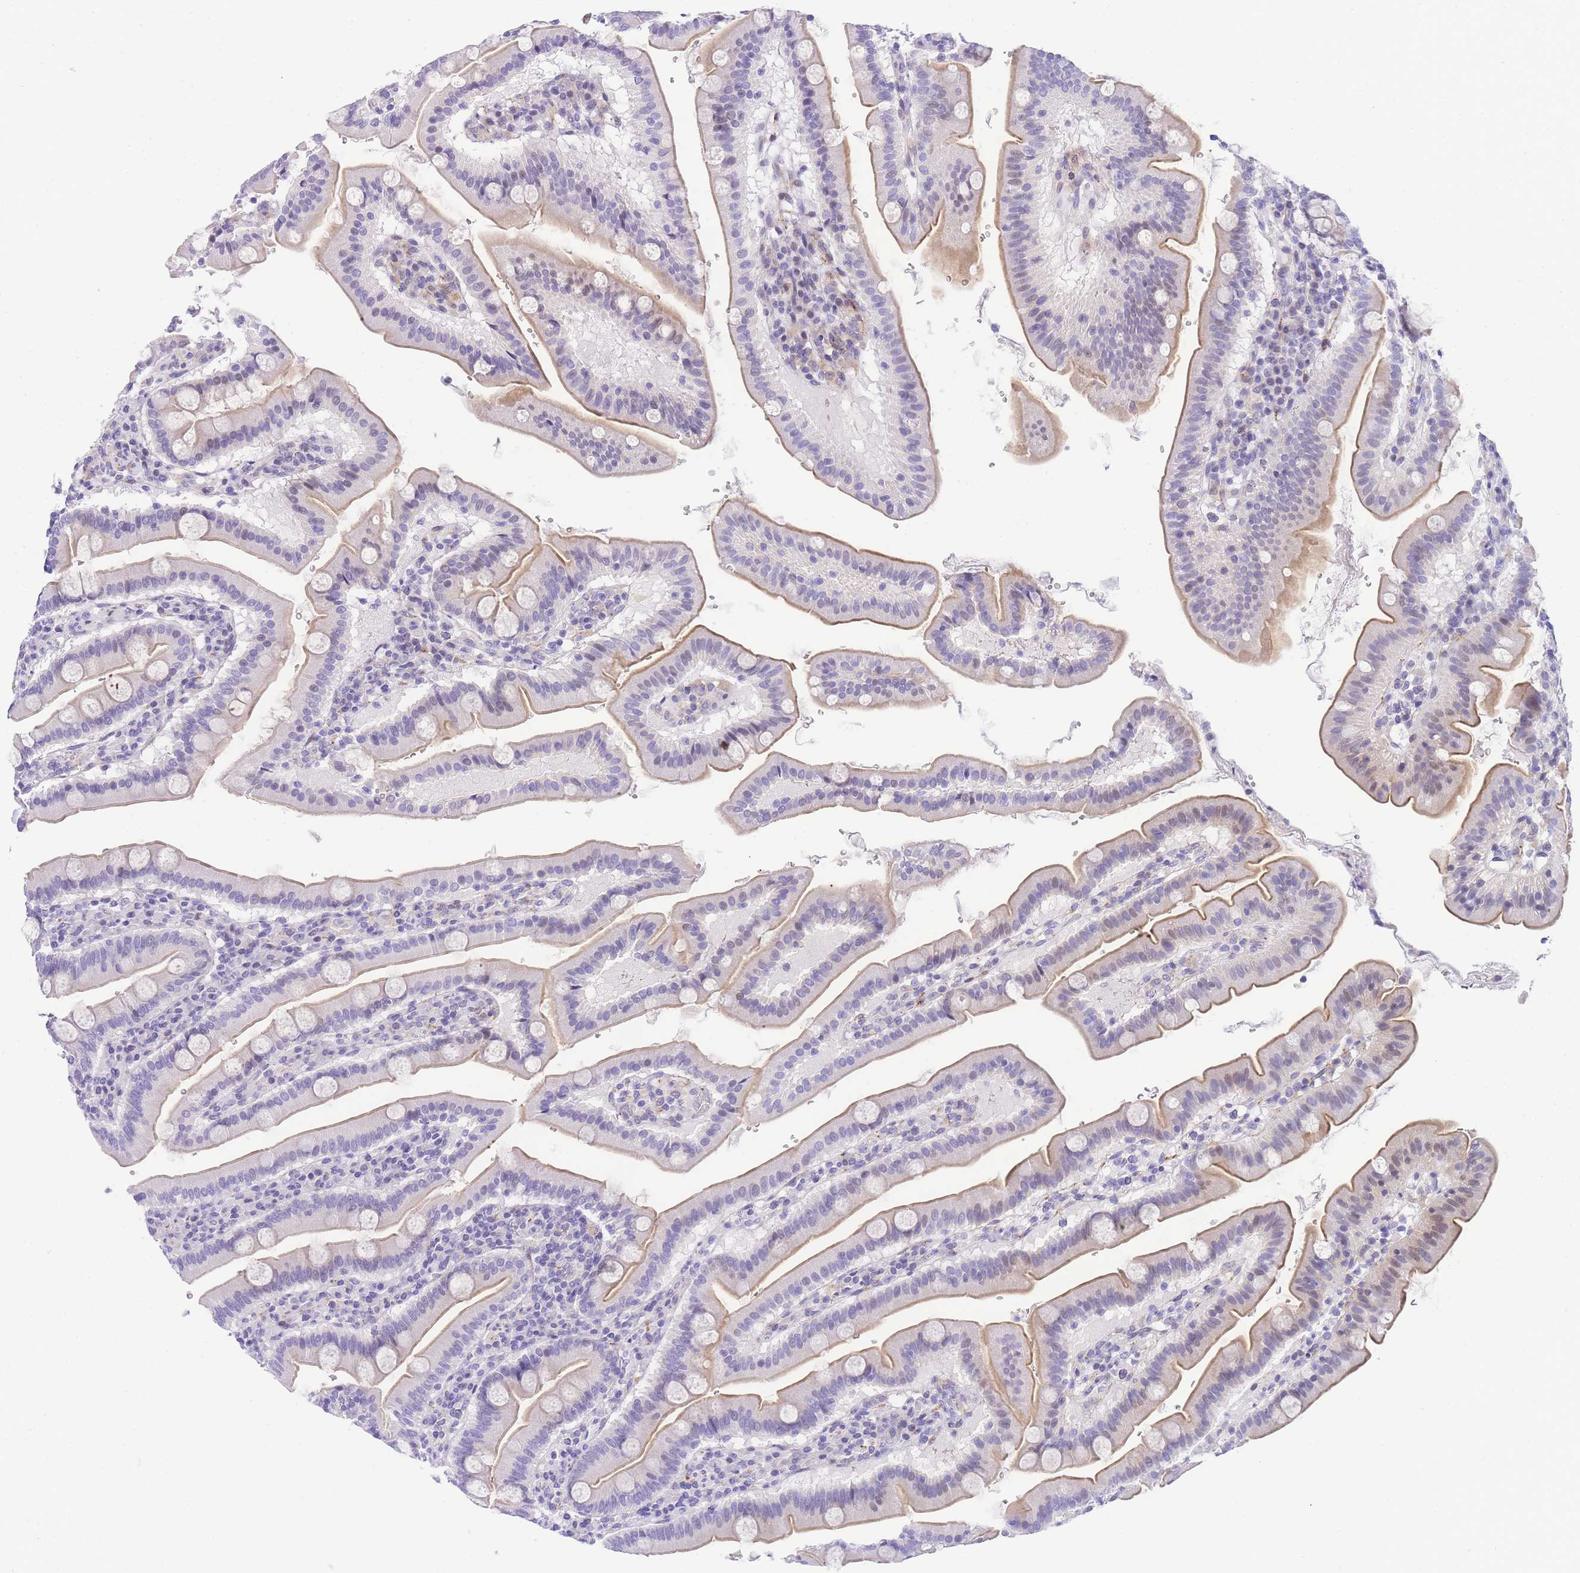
{"staining": {"intensity": "weak", "quantity": "25%-75%", "location": "cytoplasmic/membranous"}, "tissue": "duodenum", "cell_type": "Glandular cells", "image_type": "normal", "snomed": [{"axis": "morphology", "description": "Normal tissue, NOS"}, {"axis": "morphology", "description": "Adenocarcinoma, NOS"}, {"axis": "topography", "description": "Pancreas"}, {"axis": "topography", "description": "Duodenum"}], "caption": "Immunohistochemical staining of unremarkable duodenum reveals 25%-75% levels of weak cytoplasmic/membranous protein expression in about 25%-75% of glandular cells.", "gene": "TIFAB", "patient": {"sex": "male", "age": 50}}